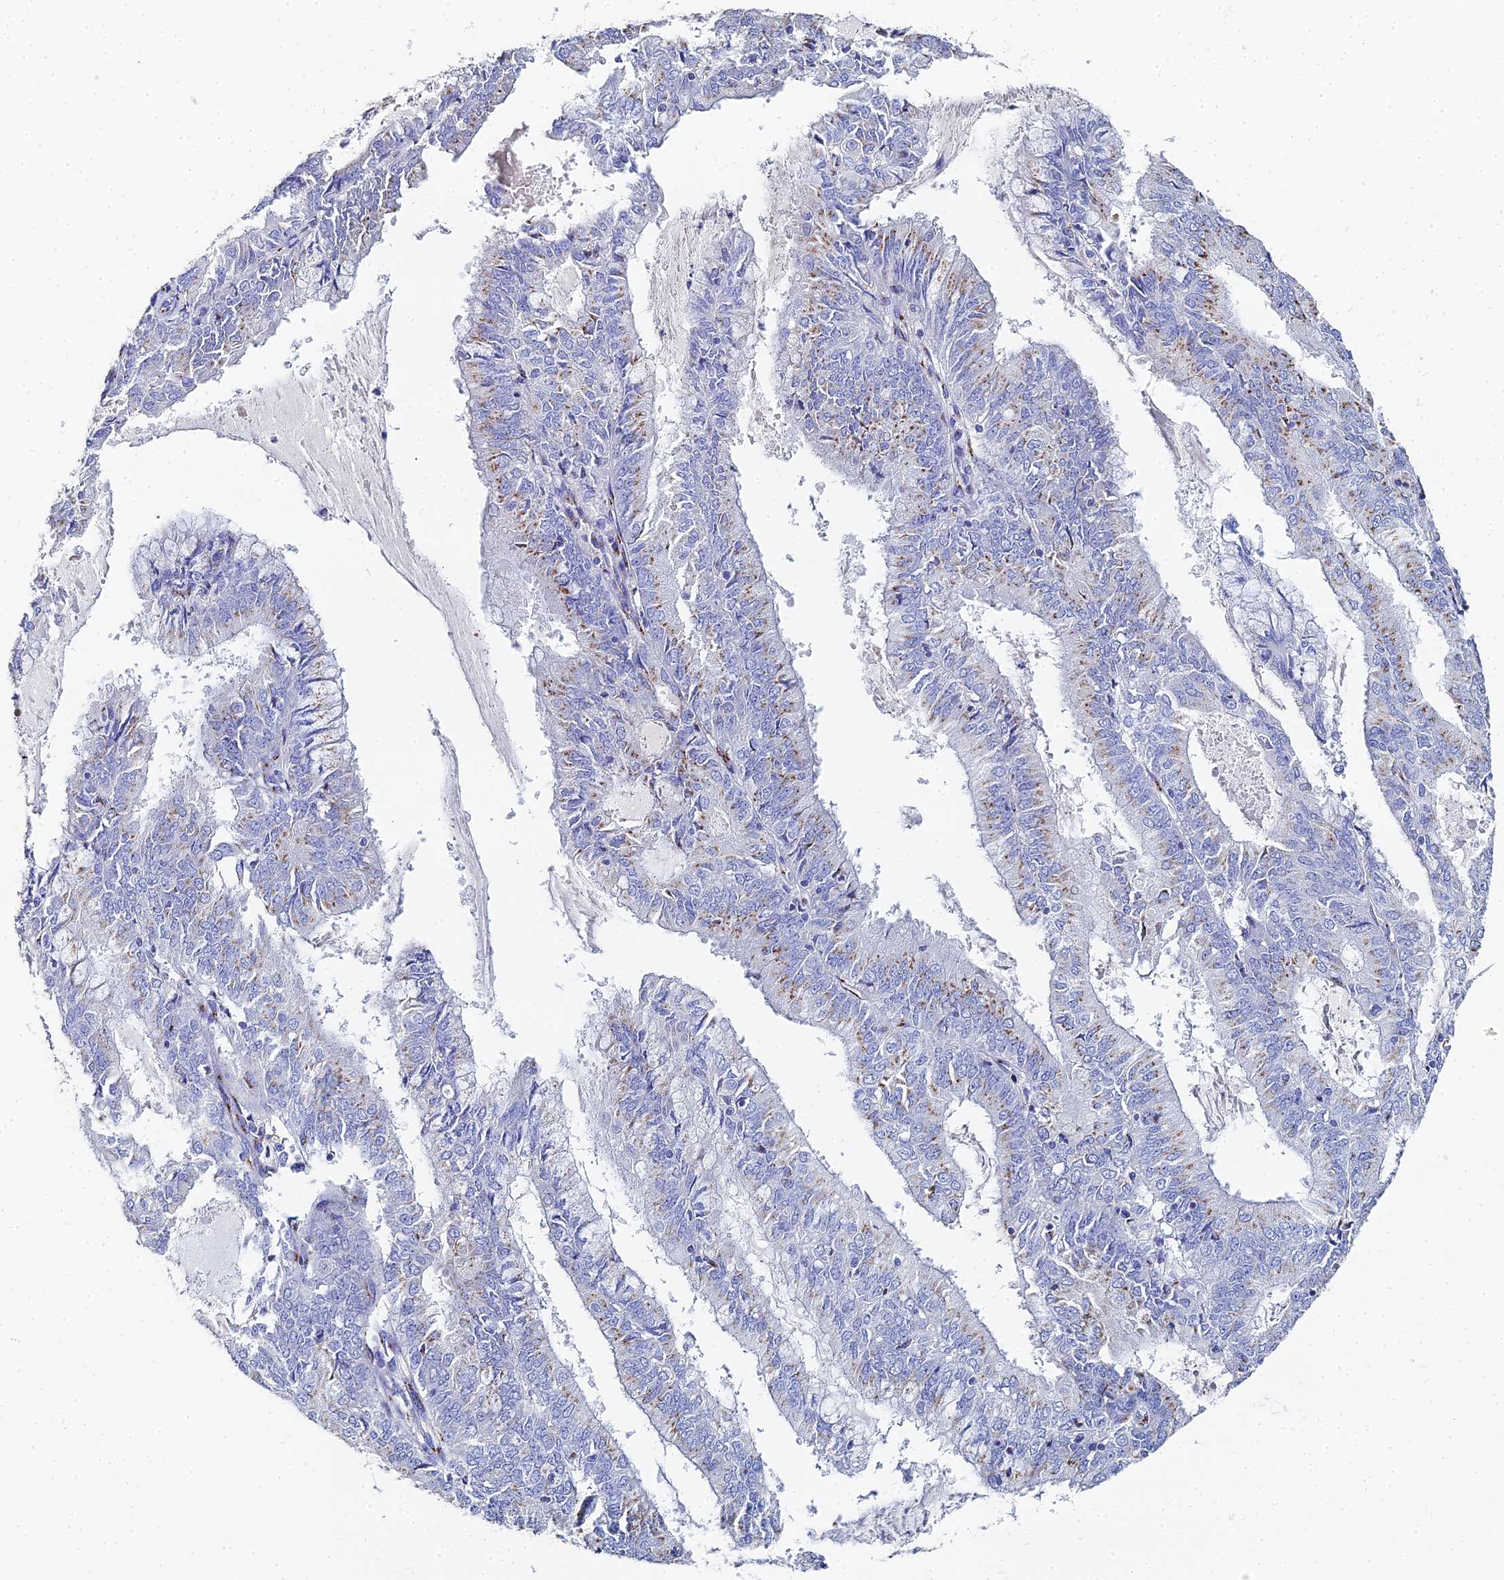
{"staining": {"intensity": "moderate", "quantity": "<25%", "location": "cytoplasmic/membranous"}, "tissue": "endometrial cancer", "cell_type": "Tumor cells", "image_type": "cancer", "snomed": [{"axis": "morphology", "description": "Adenocarcinoma, NOS"}, {"axis": "topography", "description": "Endometrium"}], "caption": "There is low levels of moderate cytoplasmic/membranous expression in tumor cells of endometrial cancer, as demonstrated by immunohistochemical staining (brown color).", "gene": "ENSG00000268674", "patient": {"sex": "female", "age": 57}}